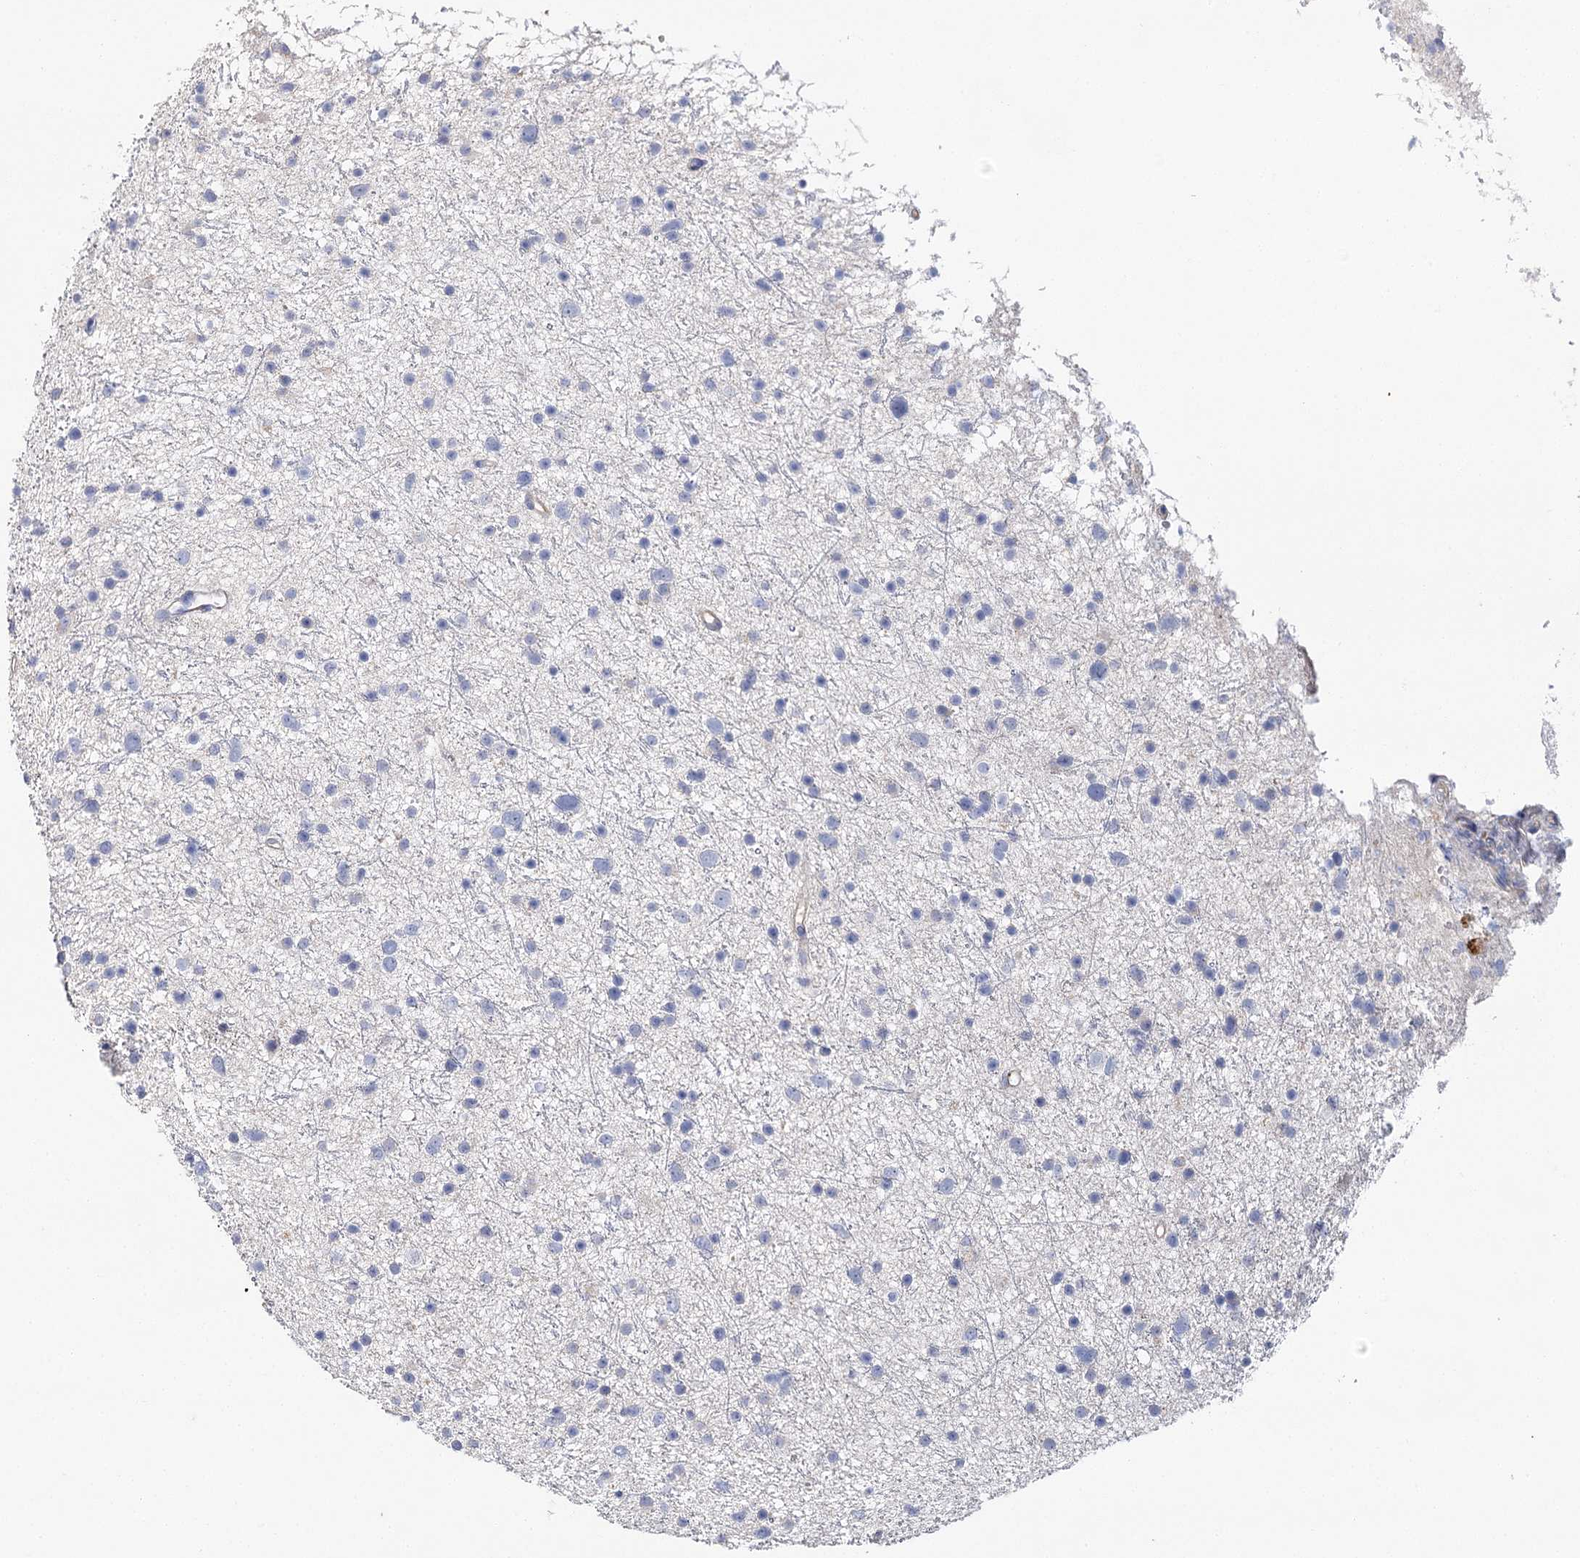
{"staining": {"intensity": "negative", "quantity": "none", "location": "none"}, "tissue": "glioma", "cell_type": "Tumor cells", "image_type": "cancer", "snomed": [{"axis": "morphology", "description": "Glioma, malignant, Low grade"}, {"axis": "topography", "description": "Cerebral cortex"}], "caption": "Image shows no protein expression in tumor cells of glioma tissue.", "gene": "EPYC", "patient": {"sex": "female", "age": 39}}